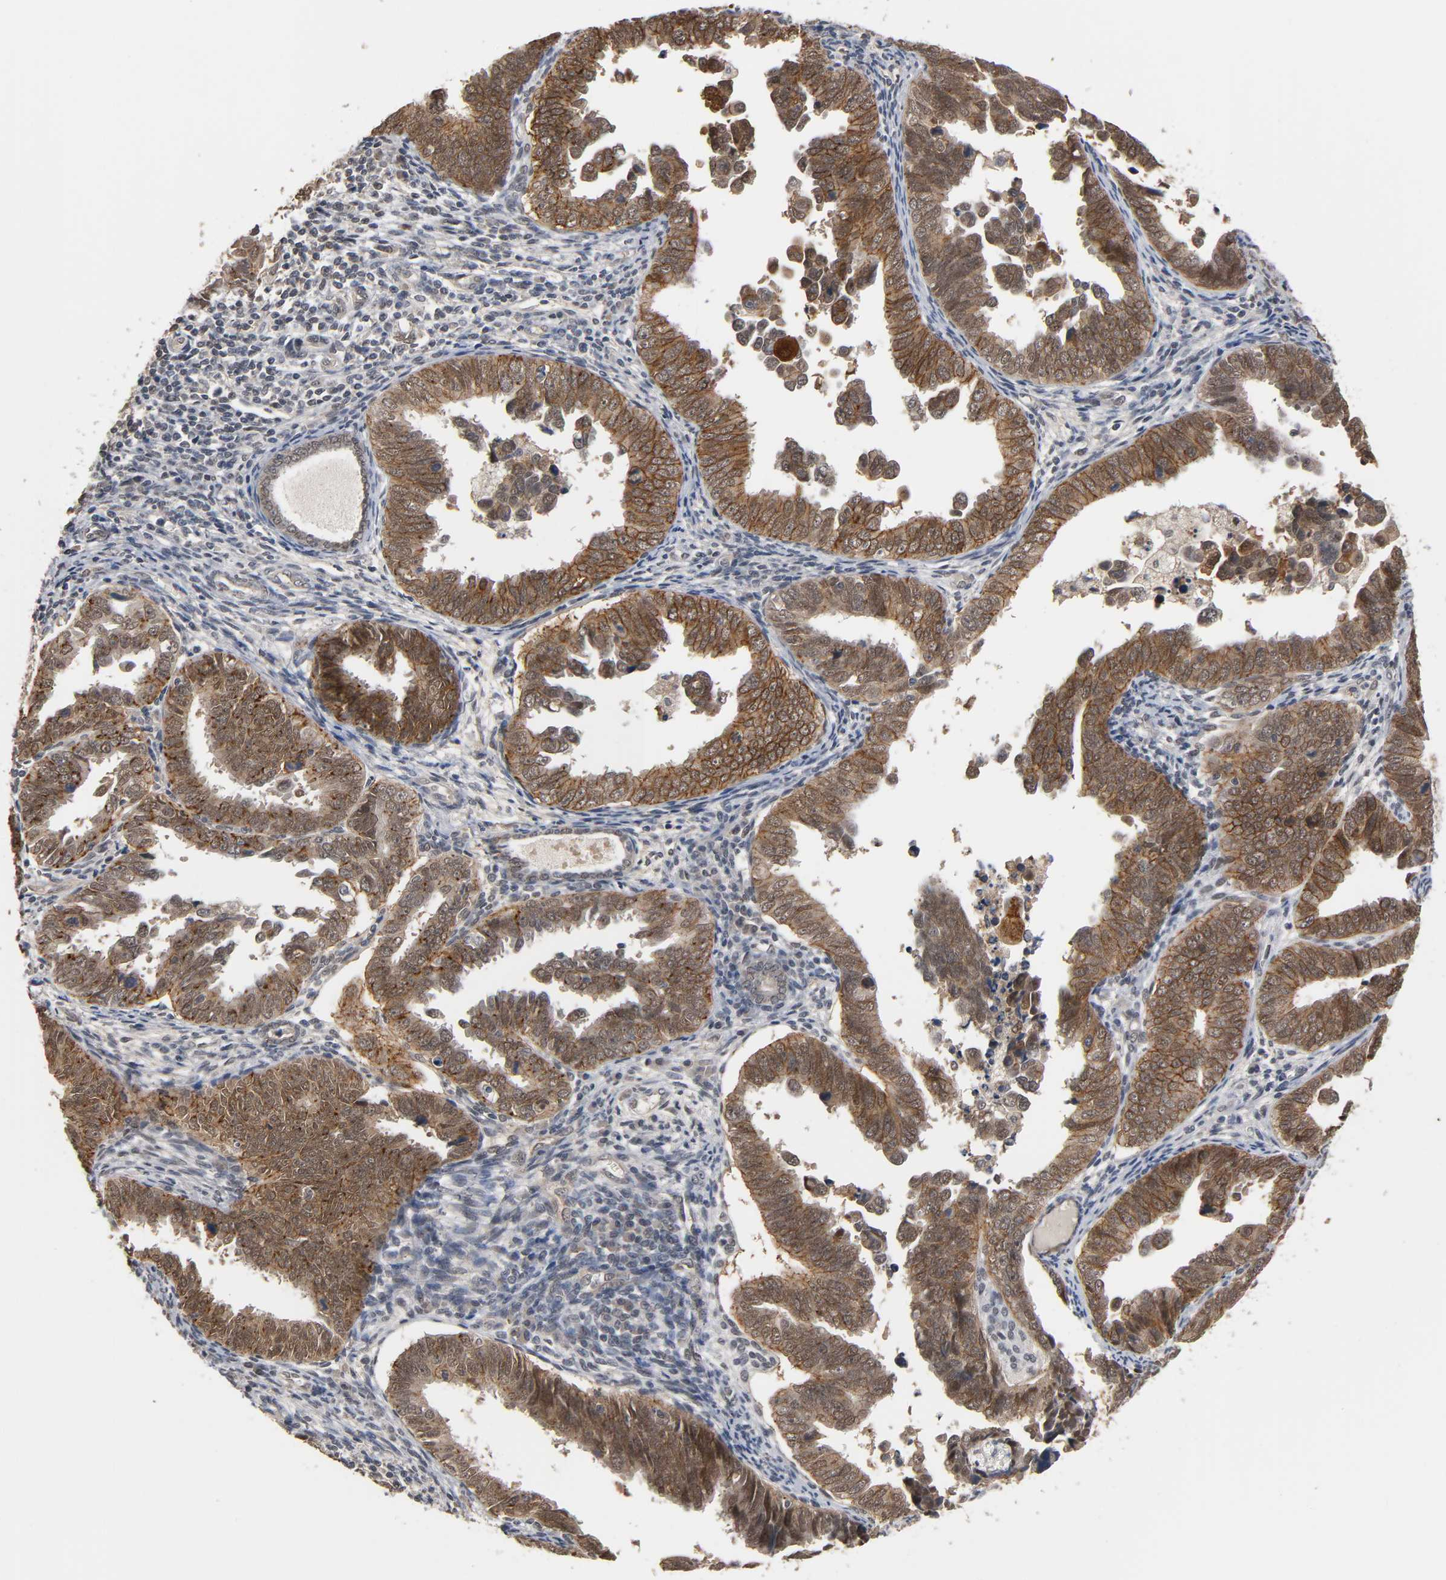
{"staining": {"intensity": "moderate", "quantity": ">75%", "location": "cytoplasmic/membranous"}, "tissue": "endometrial cancer", "cell_type": "Tumor cells", "image_type": "cancer", "snomed": [{"axis": "morphology", "description": "Adenocarcinoma, NOS"}, {"axis": "topography", "description": "Endometrium"}], "caption": "Immunohistochemistry (DAB) staining of endometrial adenocarcinoma displays moderate cytoplasmic/membranous protein staining in about >75% of tumor cells.", "gene": "HTR1E", "patient": {"sex": "female", "age": 75}}